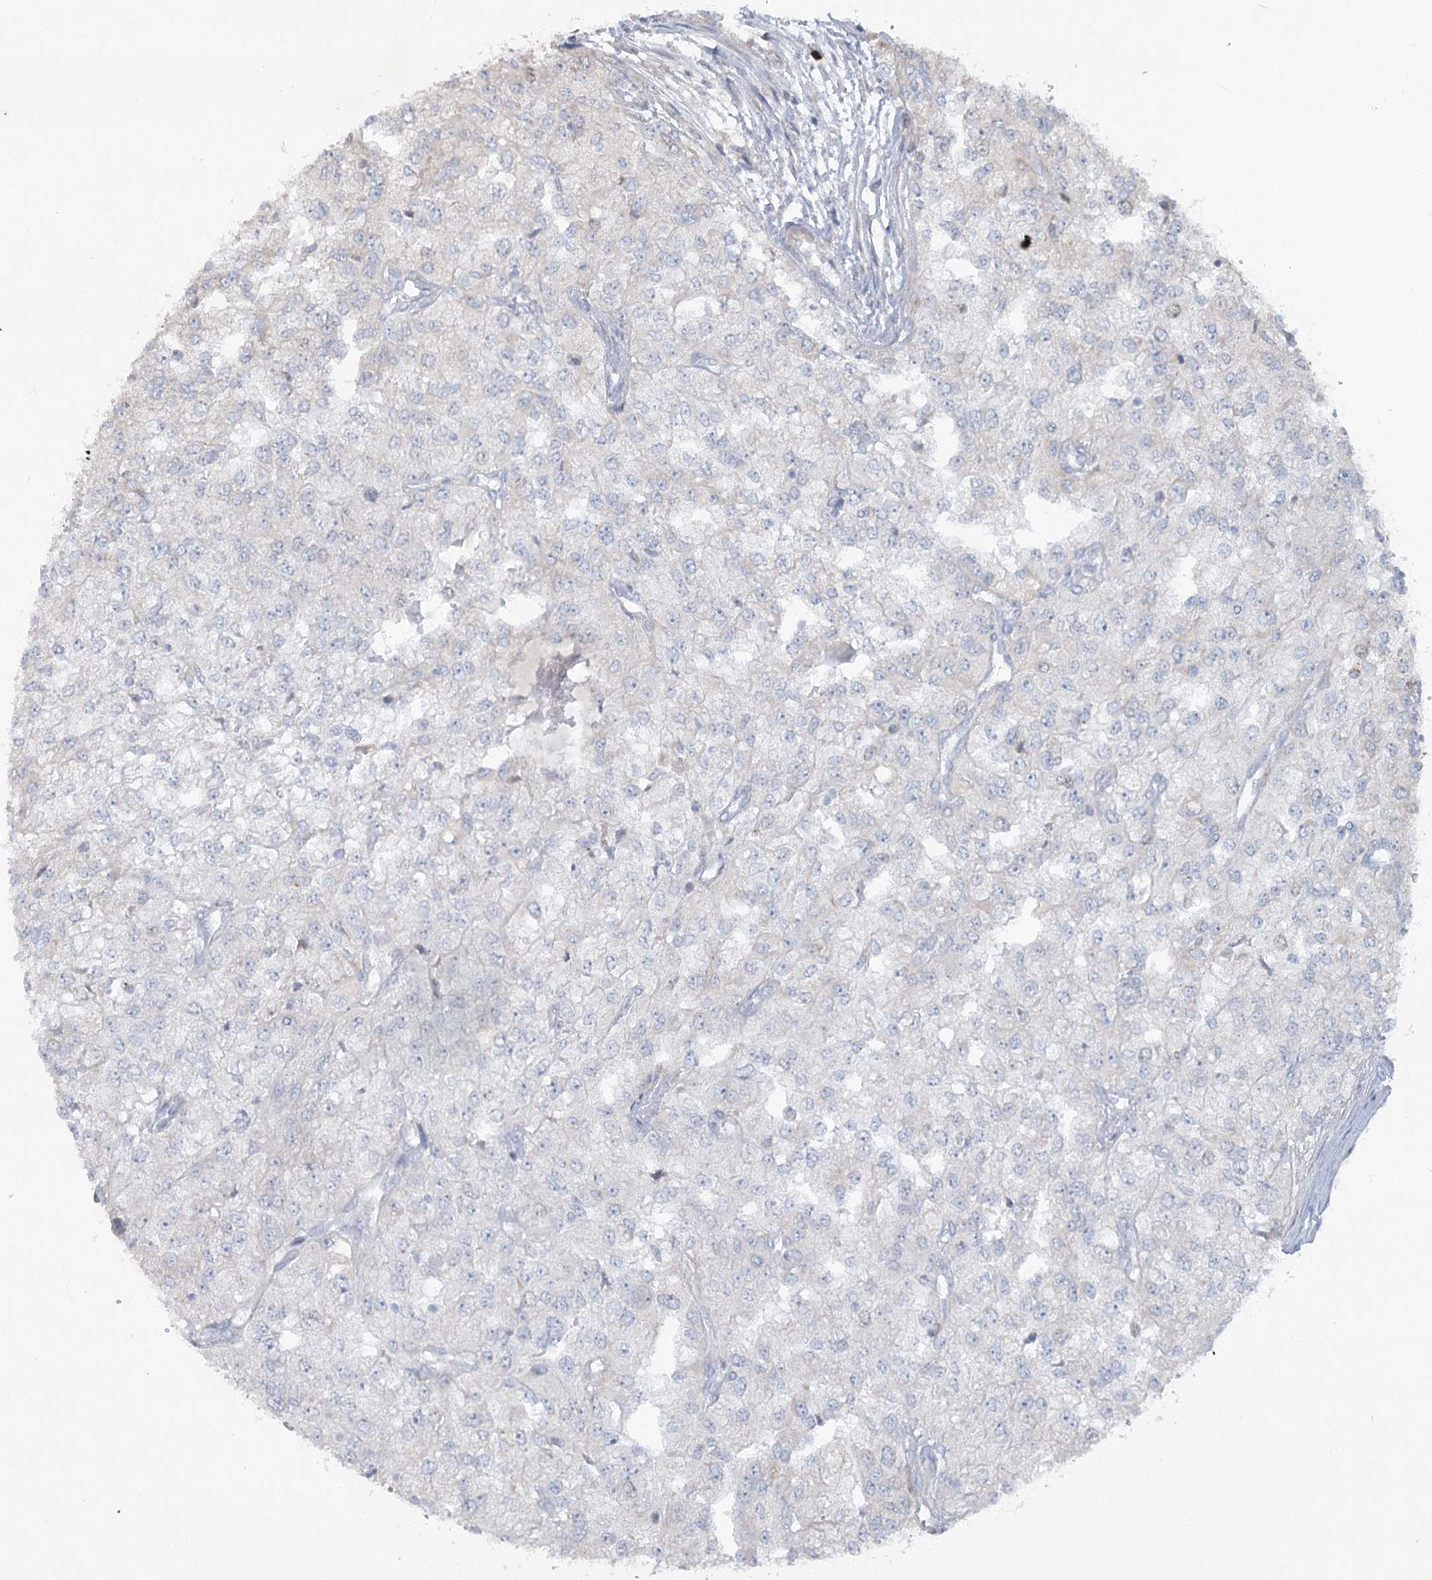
{"staining": {"intensity": "negative", "quantity": "none", "location": "none"}, "tissue": "renal cancer", "cell_type": "Tumor cells", "image_type": "cancer", "snomed": [{"axis": "morphology", "description": "Adenocarcinoma, NOS"}, {"axis": "topography", "description": "Kidney"}], "caption": "A histopathology image of human renal adenocarcinoma is negative for staining in tumor cells. The staining is performed using DAB brown chromogen with nuclei counter-stained in using hematoxylin.", "gene": "PLA2G12A", "patient": {"sex": "female", "age": 54}}